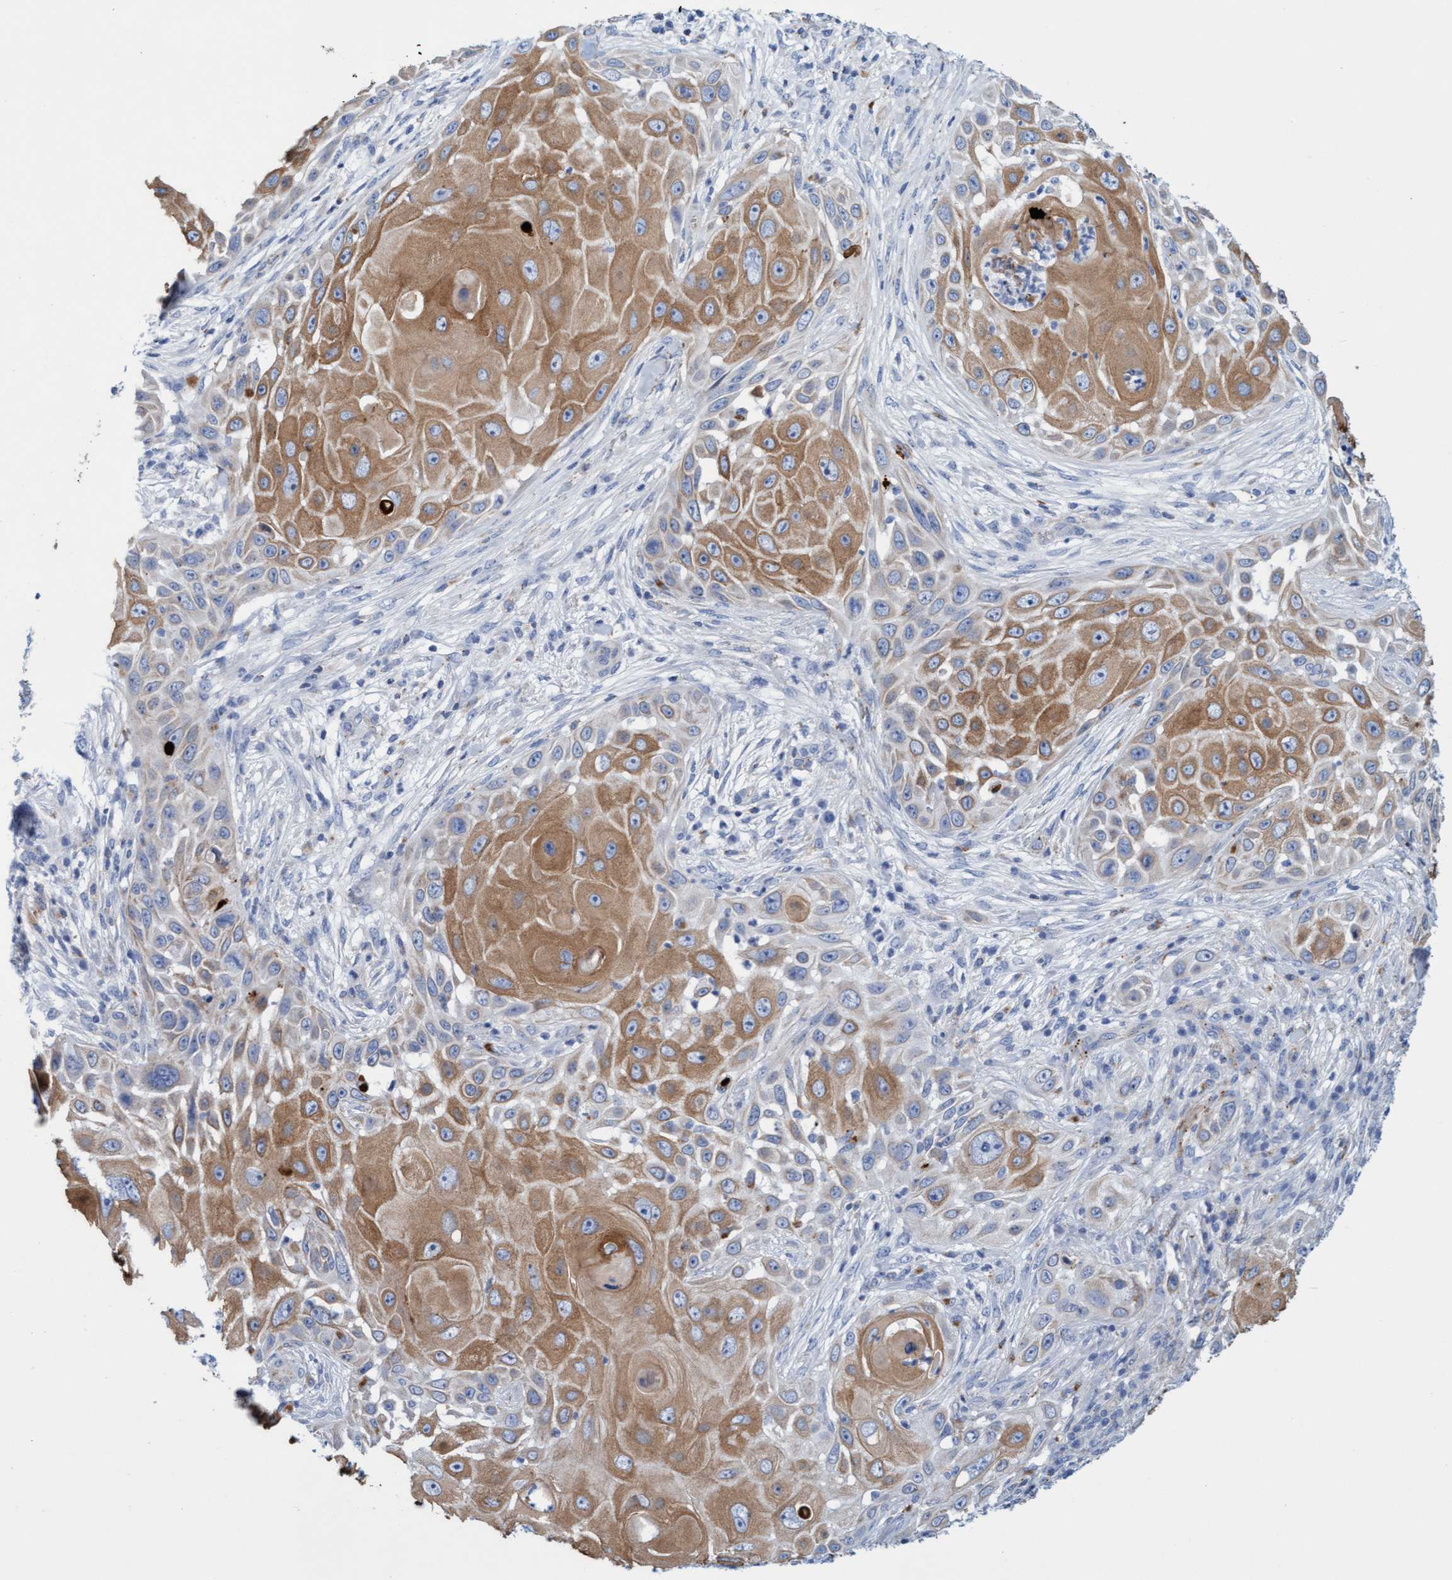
{"staining": {"intensity": "moderate", "quantity": ">75%", "location": "cytoplasmic/membranous"}, "tissue": "skin cancer", "cell_type": "Tumor cells", "image_type": "cancer", "snomed": [{"axis": "morphology", "description": "Squamous cell carcinoma, NOS"}, {"axis": "topography", "description": "Skin"}], "caption": "Moderate cytoplasmic/membranous positivity is identified in about >75% of tumor cells in skin cancer.", "gene": "SGSH", "patient": {"sex": "female", "age": 44}}